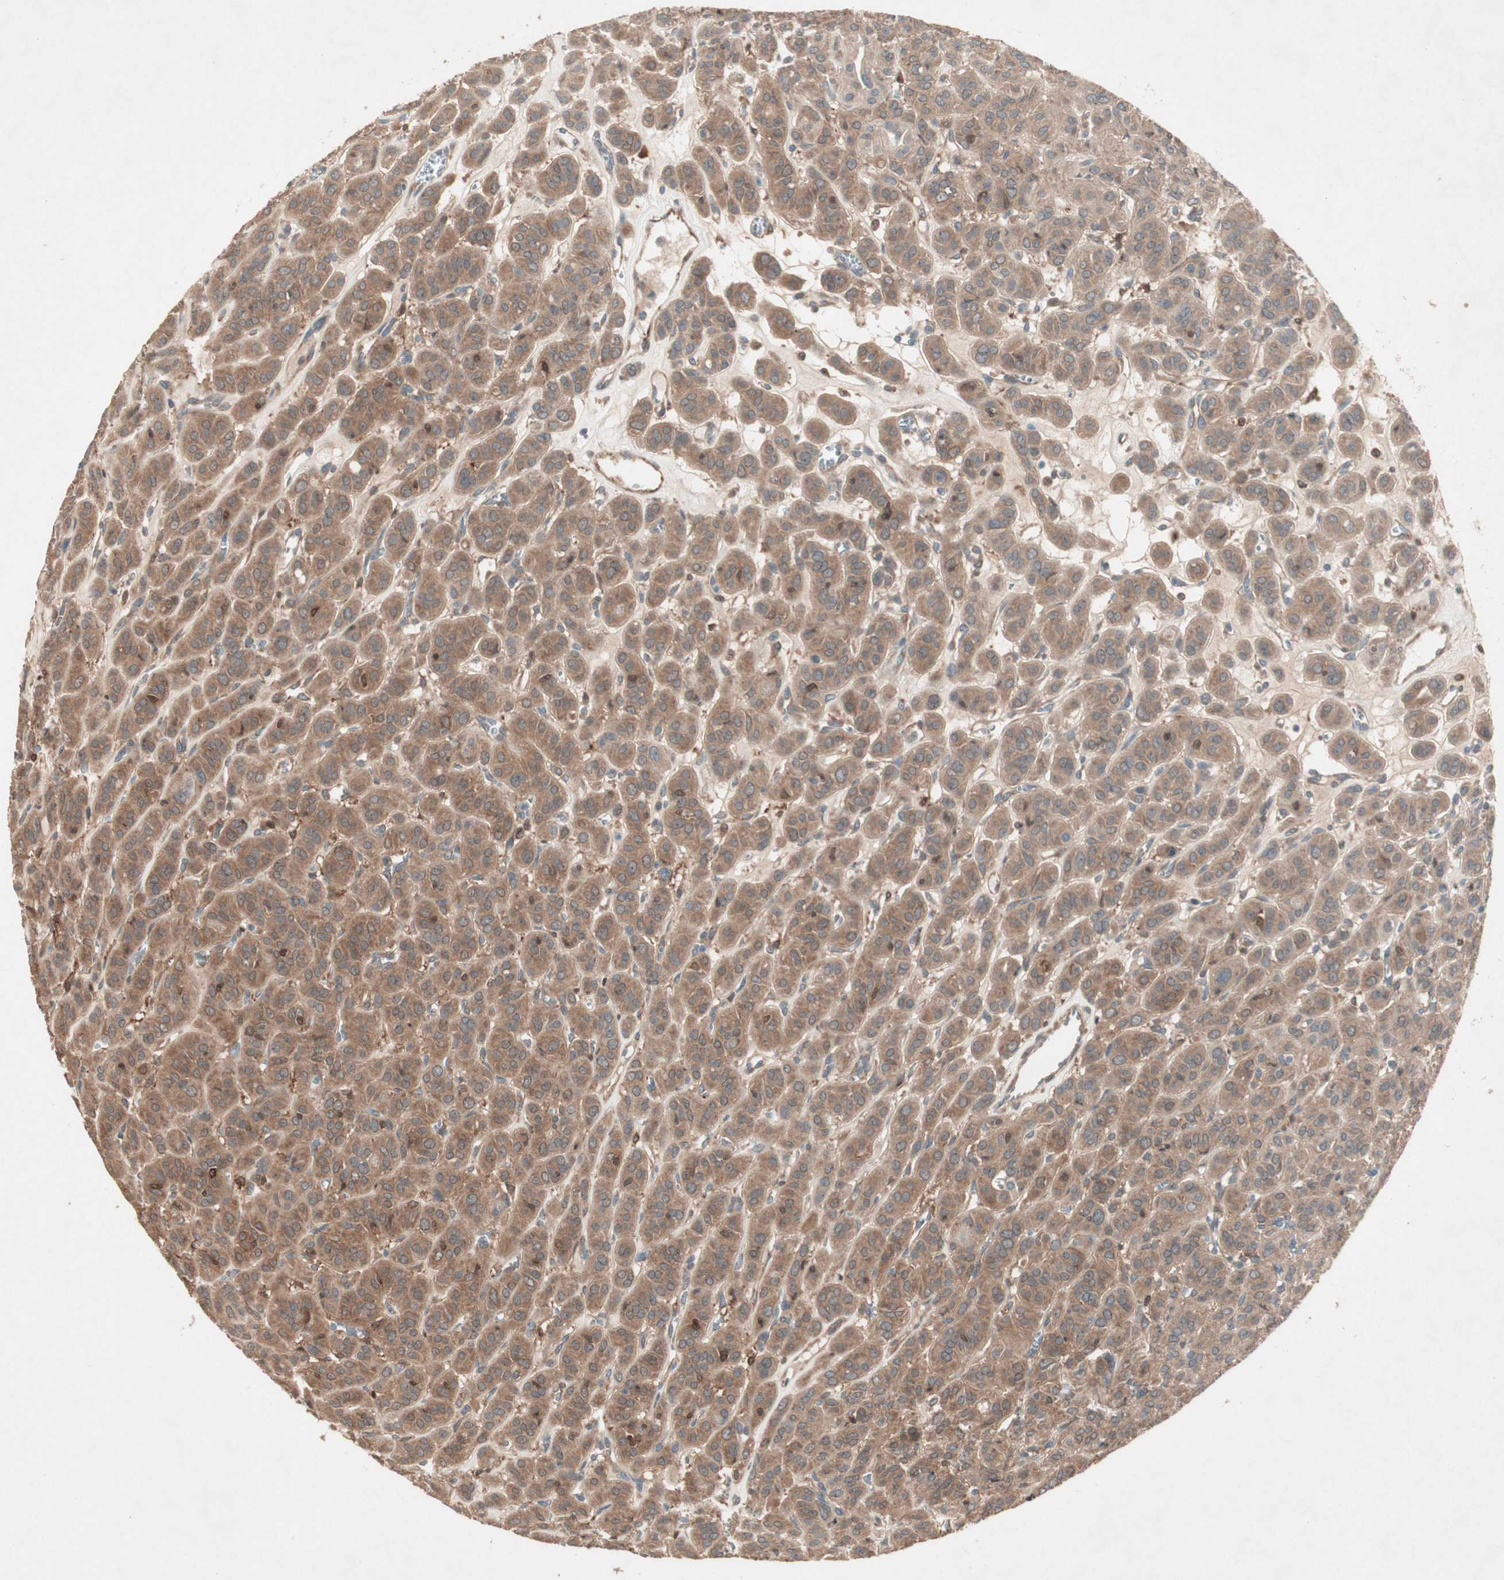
{"staining": {"intensity": "moderate", "quantity": "25%-75%", "location": "cytoplasmic/membranous"}, "tissue": "thyroid cancer", "cell_type": "Tumor cells", "image_type": "cancer", "snomed": [{"axis": "morphology", "description": "Follicular adenoma carcinoma, NOS"}, {"axis": "topography", "description": "Thyroid gland"}], "caption": "About 25%-75% of tumor cells in follicular adenoma carcinoma (thyroid) reveal moderate cytoplasmic/membranous protein expression as visualized by brown immunohistochemical staining.", "gene": "SDSL", "patient": {"sex": "female", "age": 71}}